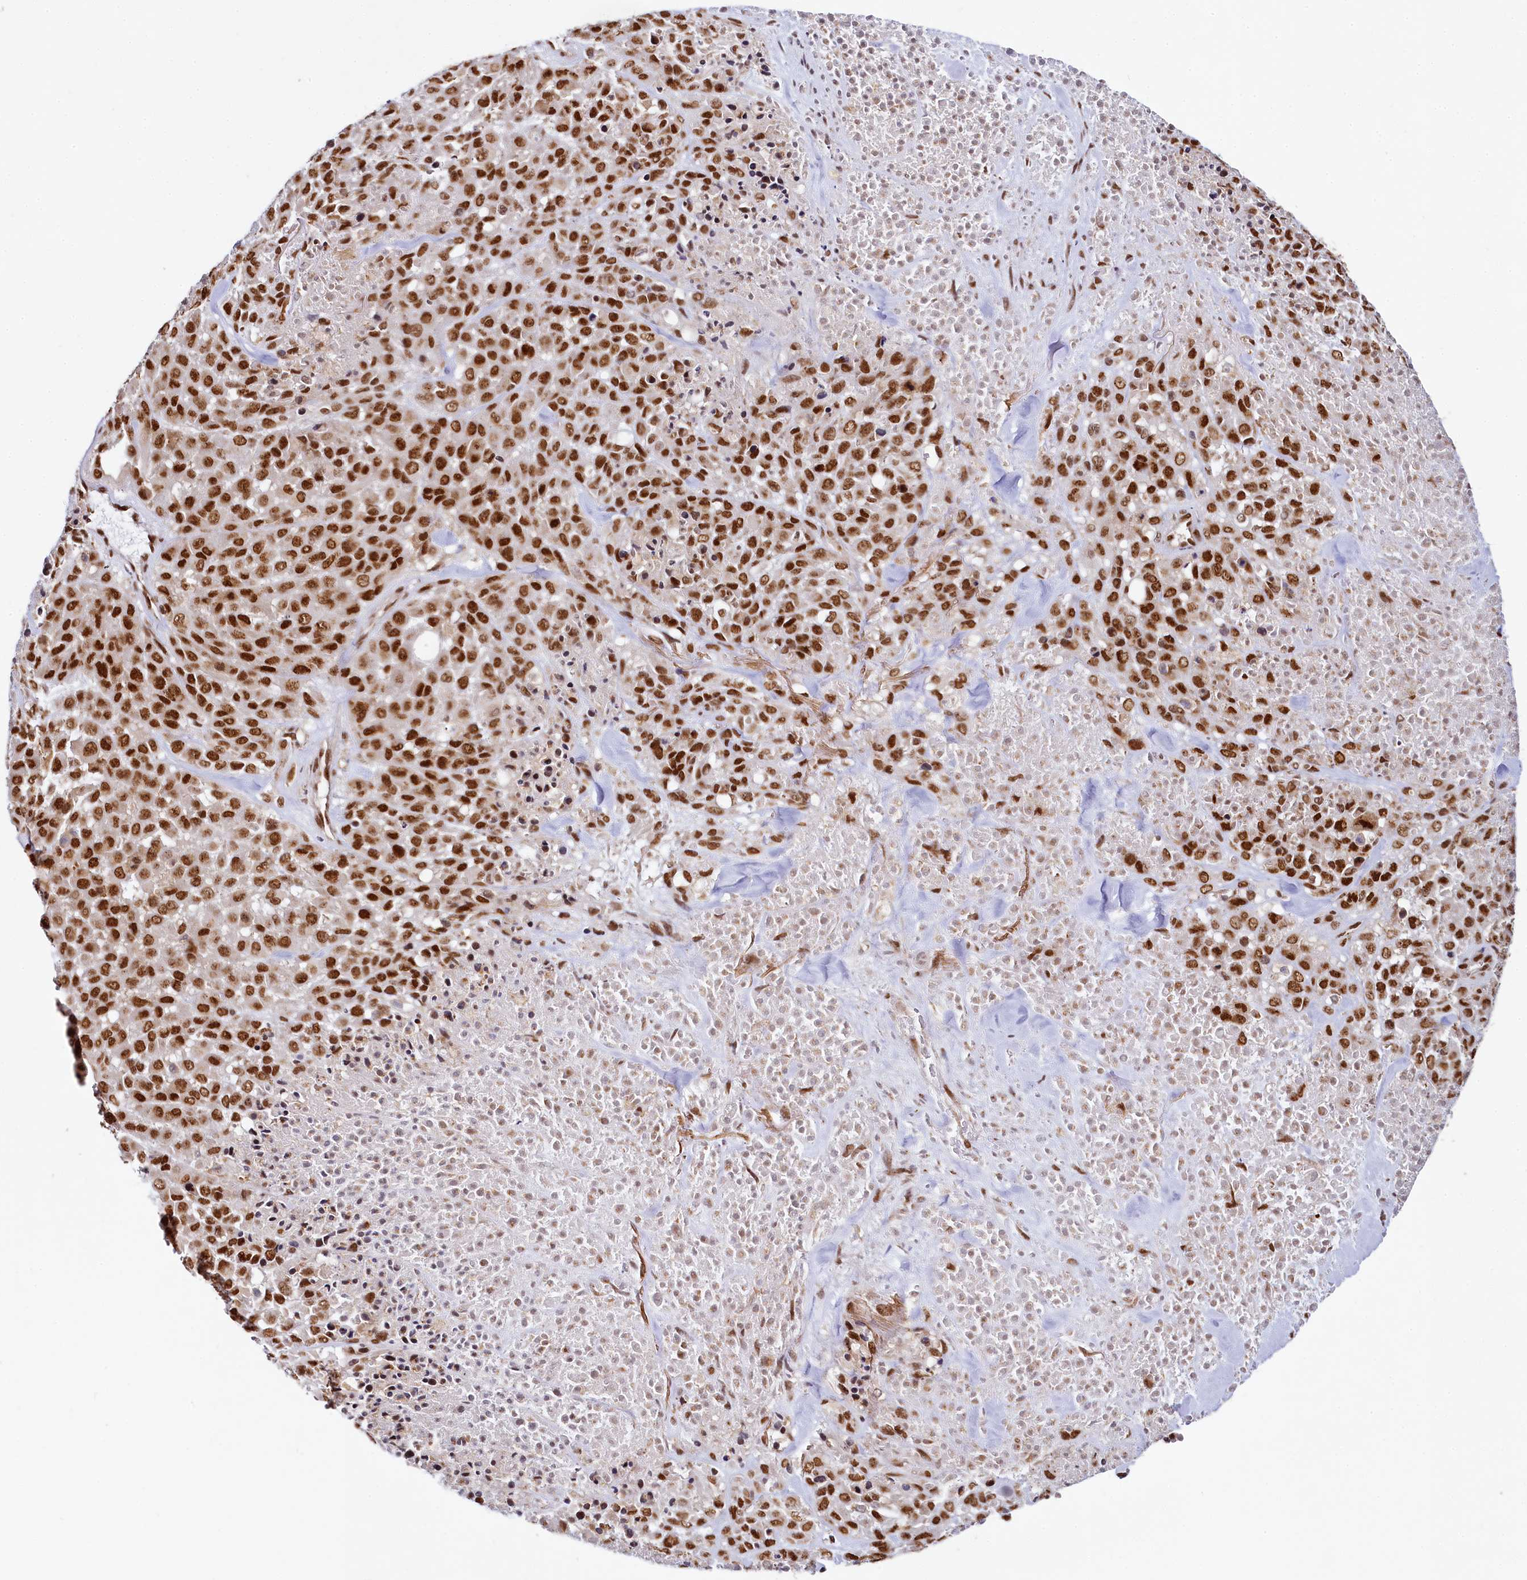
{"staining": {"intensity": "strong", "quantity": ">75%", "location": "nuclear"}, "tissue": "melanoma", "cell_type": "Tumor cells", "image_type": "cancer", "snomed": [{"axis": "morphology", "description": "Malignant melanoma, Metastatic site"}, {"axis": "topography", "description": "Skin"}], "caption": "Malignant melanoma (metastatic site) stained with a brown dye shows strong nuclear positive expression in approximately >75% of tumor cells.", "gene": "PPHLN1", "patient": {"sex": "female", "age": 81}}